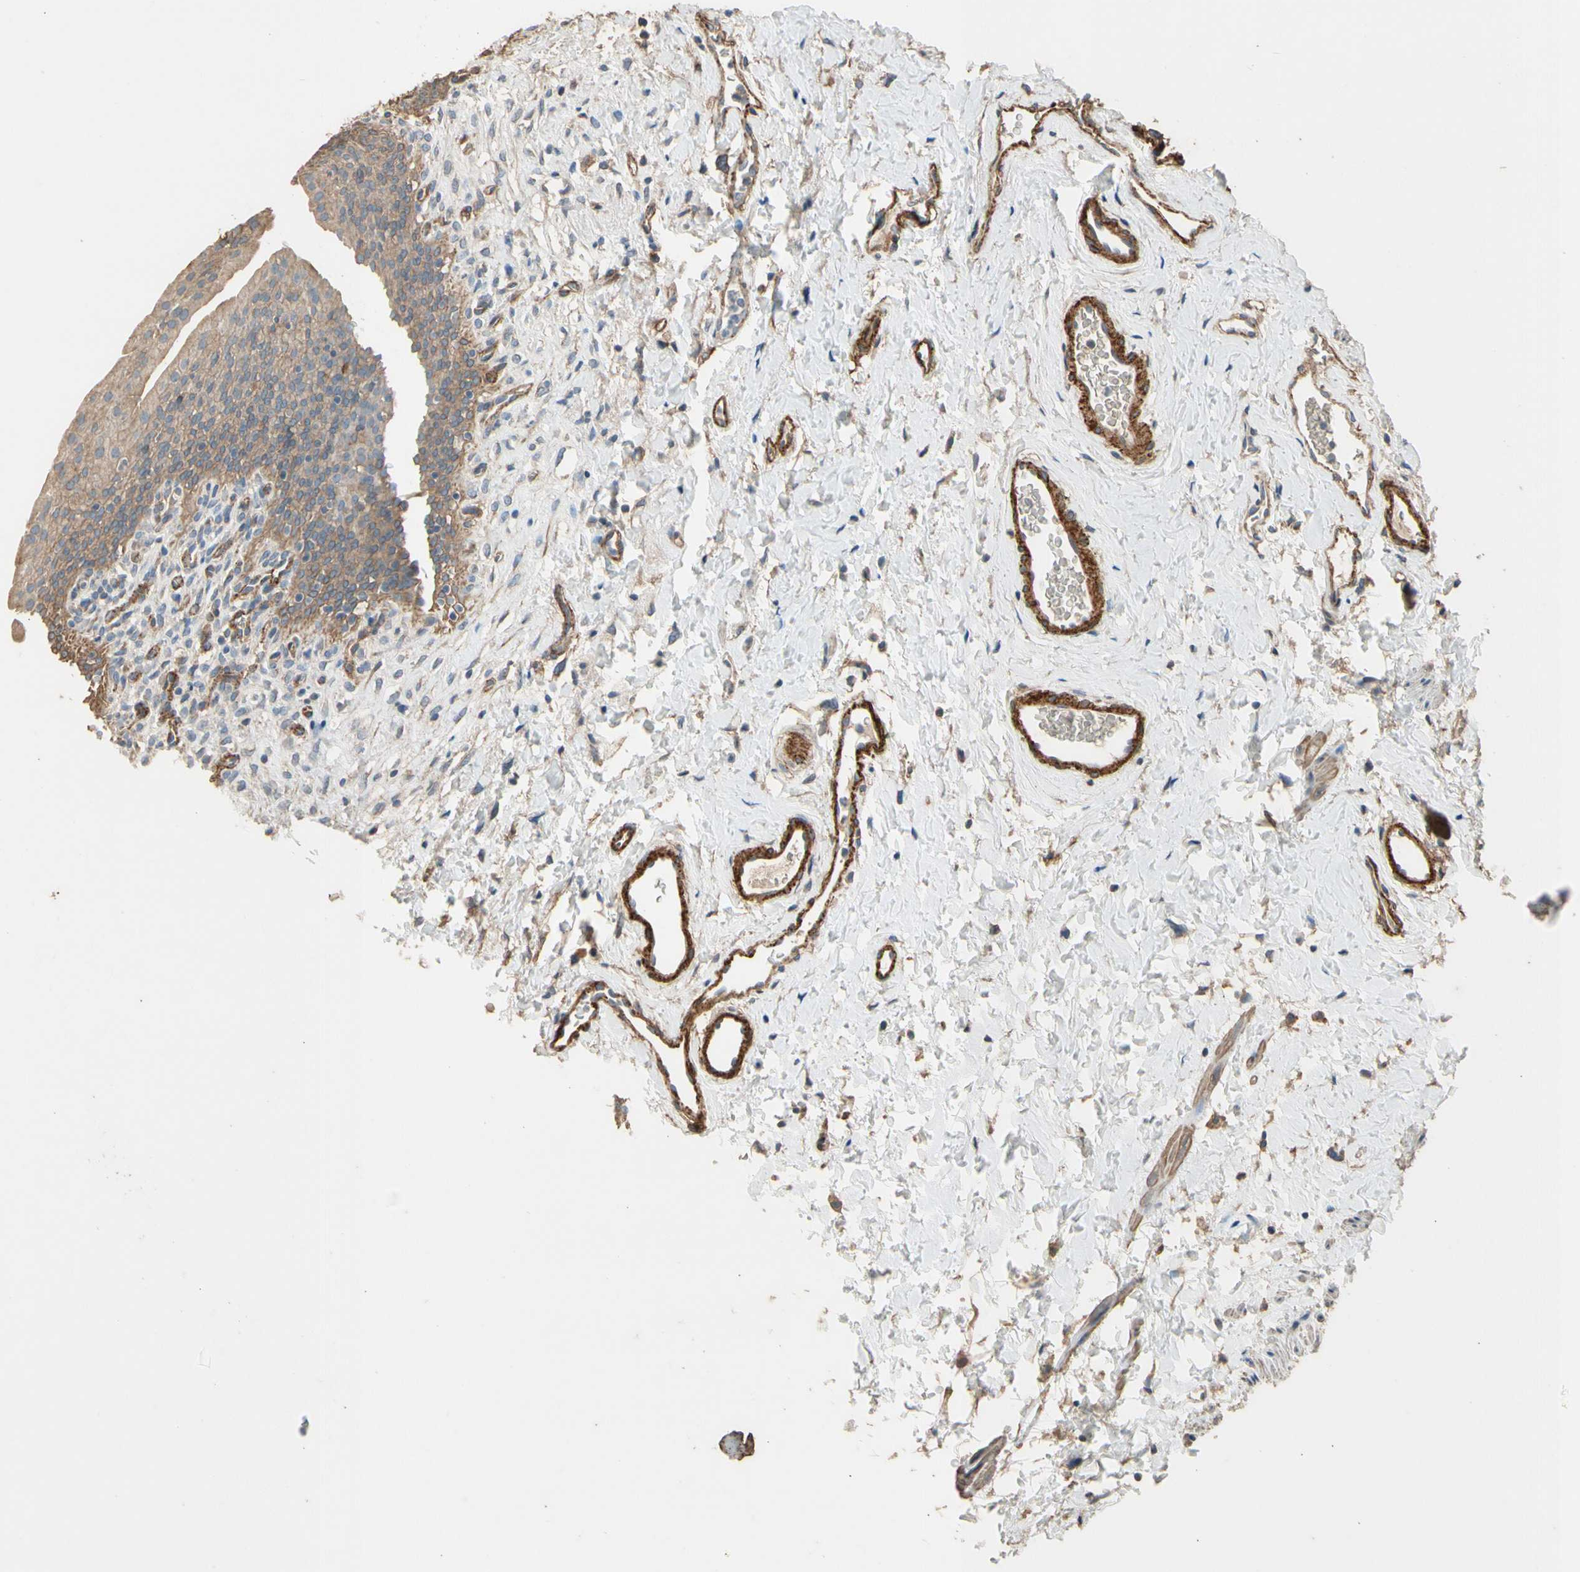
{"staining": {"intensity": "moderate", "quantity": ">75%", "location": "cytoplasmic/membranous"}, "tissue": "urinary bladder", "cell_type": "Urothelial cells", "image_type": "normal", "snomed": [{"axis": "morphology", "description": "Normal tissue, NOS"}, {"axis": "topography", "description": "Urinary bladder"}], "caption": "Approximately >75% of urothelial cells in benign urinary bladder show moderate cytoplasmic/membranous protein staining as visualized by brown immunohistochemical staining.", "gene": "SUSD2", "patient": {"sex": "female", "age": 79}}